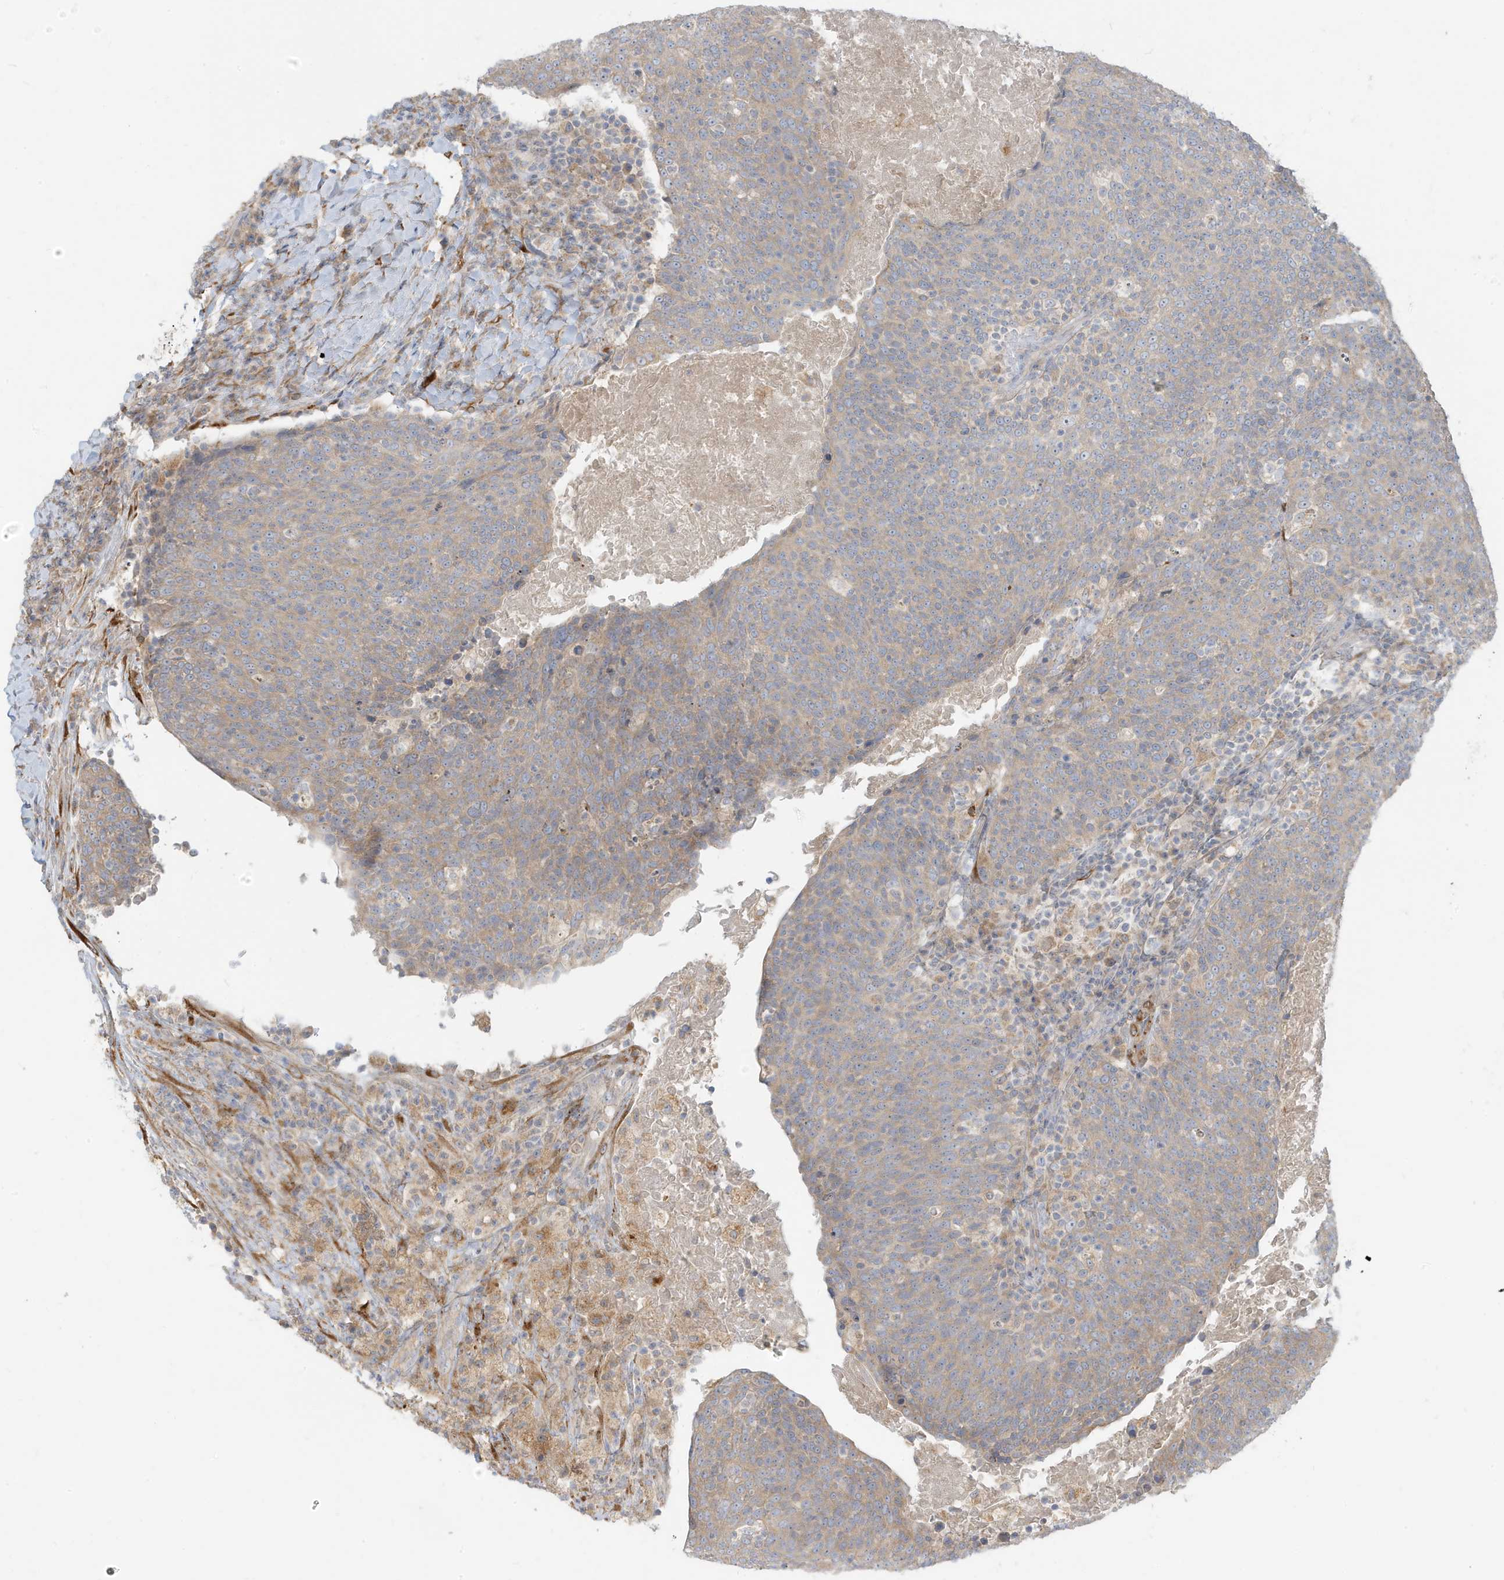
{"staining": {"intensity": "weak", "quantity": "25%-75%", "location": "cytoplasmic/membranous"}, "tissue": "head and neck cancer", "cell_type": "Tumor cells", "image_type": "cancer", "snomed": [{"axis": "morphology", "description": "Squamous cell carcinoma, NOS"}, {"axis": "morphology", "description": "Squamous cell carcinoma, metastatic, NOS"}, {"axis": "topography", "description": "Lymph node"}, {"axis": "topography", "description": "Head-Neck"}], "caption": "Weak cytoplasmic/membranous staining is present in approximately 25%-75% of tumor cells in head and neck cancer (squamous cell carcinoma).", "gene": "MCOLN1", "patient": {"sex": "male", "age": 62}}